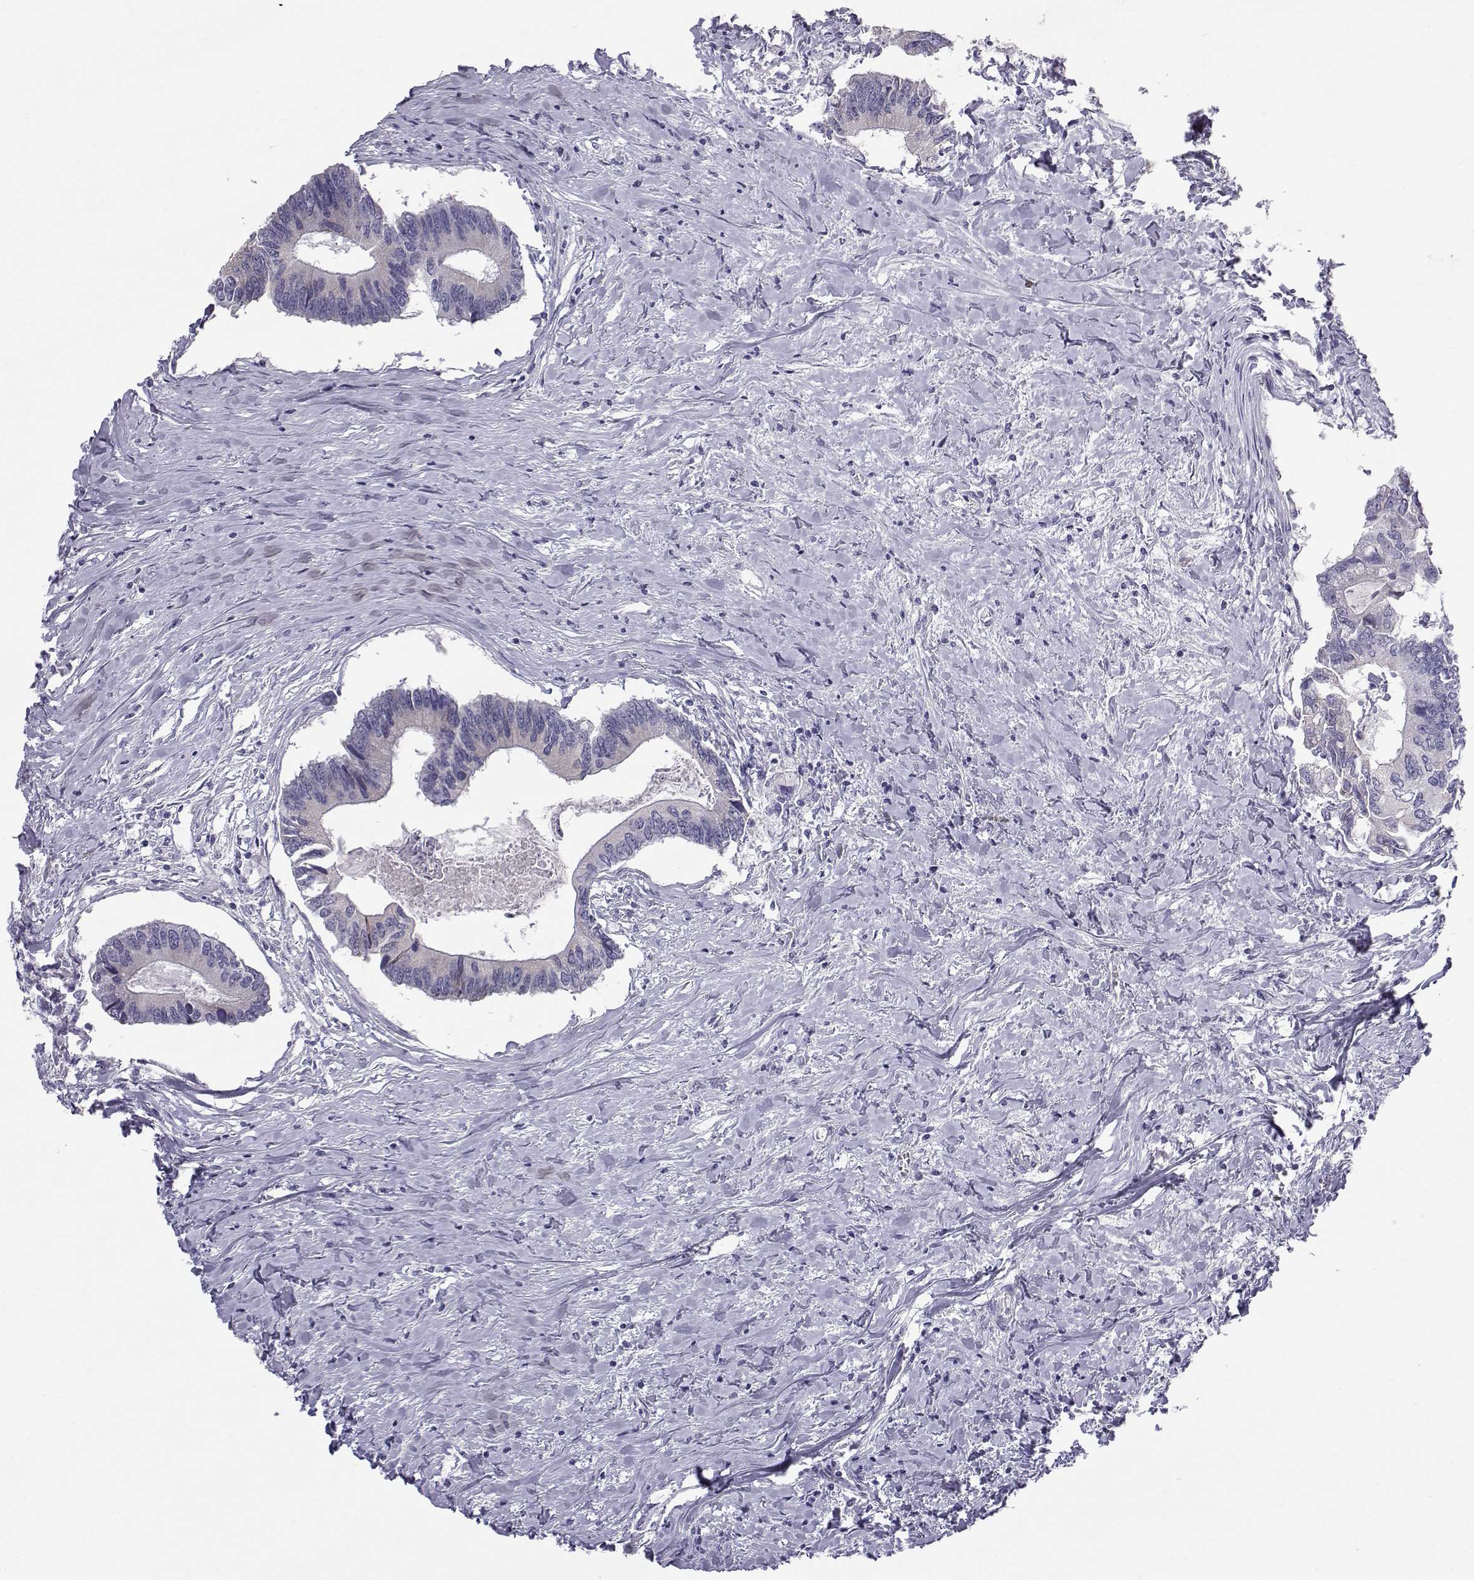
{"staining": {"intensity": "negative", "quantity": "none", "location": "none"}, "tissue": "colorectal cancer", "cell_type": "Tumor cells", "image_type": "cancer", "snomed": [{"axis": "morphology", "description": "Adenocarcinoma, NOS"}, {"axis": "topography", "description": "Colon"}], "caption": "An image of colorectal cancer stained for a protein displays no brown staining in tumor cells.", "gene": "RNASE12", "patient": {"sex": "male", "age": 53}}